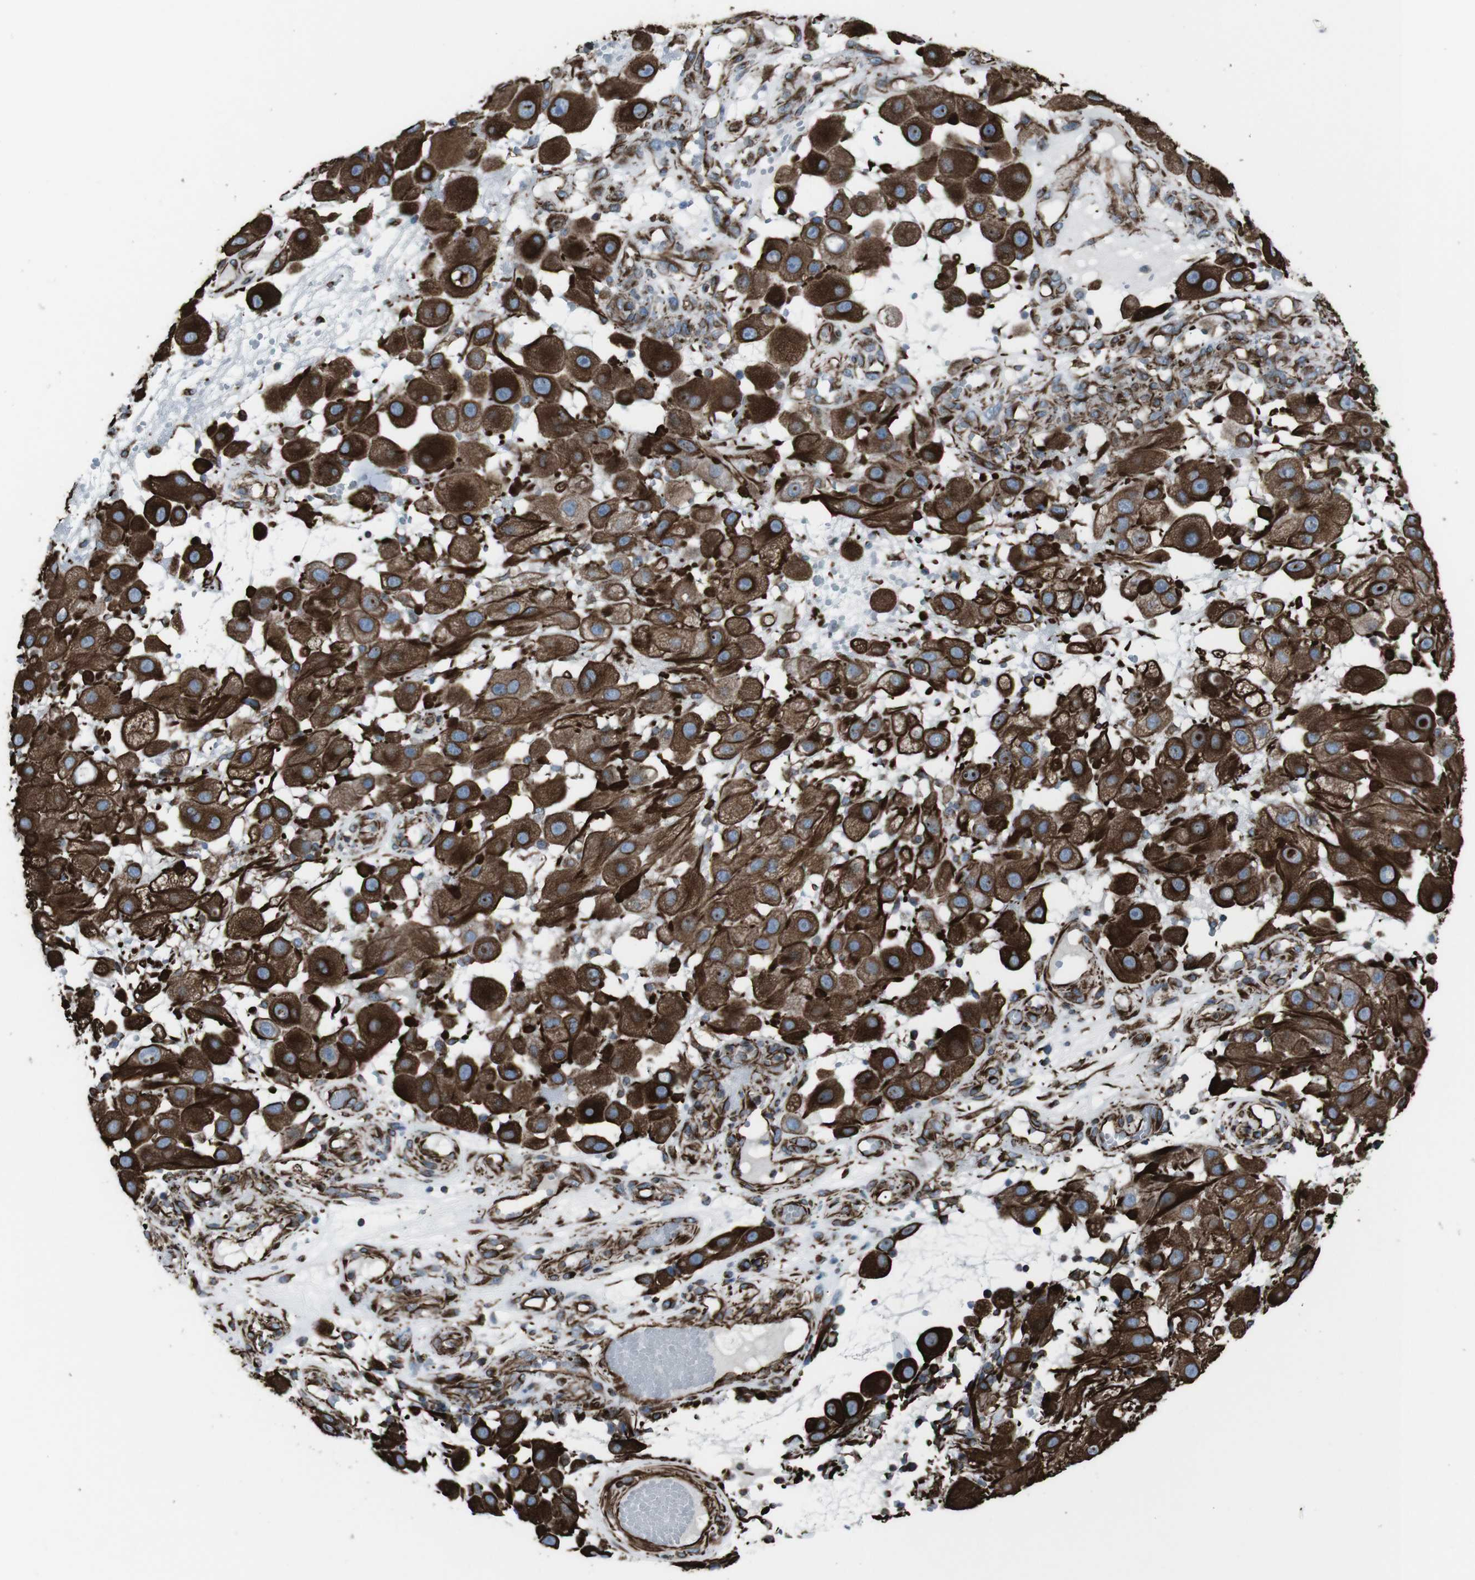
{"staining": {"intensity": "strong", "quantity": ">75%", "location": "cytoplasmic/membranous"}, "tissue": "melanoma", "cell_type": "Tumor cells", "image_type": "cancer", "snomed": [{"axis": "morphology", "description": "Malignant melanoma, NOS"}, {"axis": "topography", "description": "Skin"}], "caption": "This photomicrograph demonstrates malignant melanoma stained with immunohistochemistry to label a protein in brown. The cytoplasmic/membranous of tumor cells show strong positivity for the protein. Nuclei are counter-stained blue.", "gene": "ZDHHC6", "patient": {"sex": "female", "age": 81}}